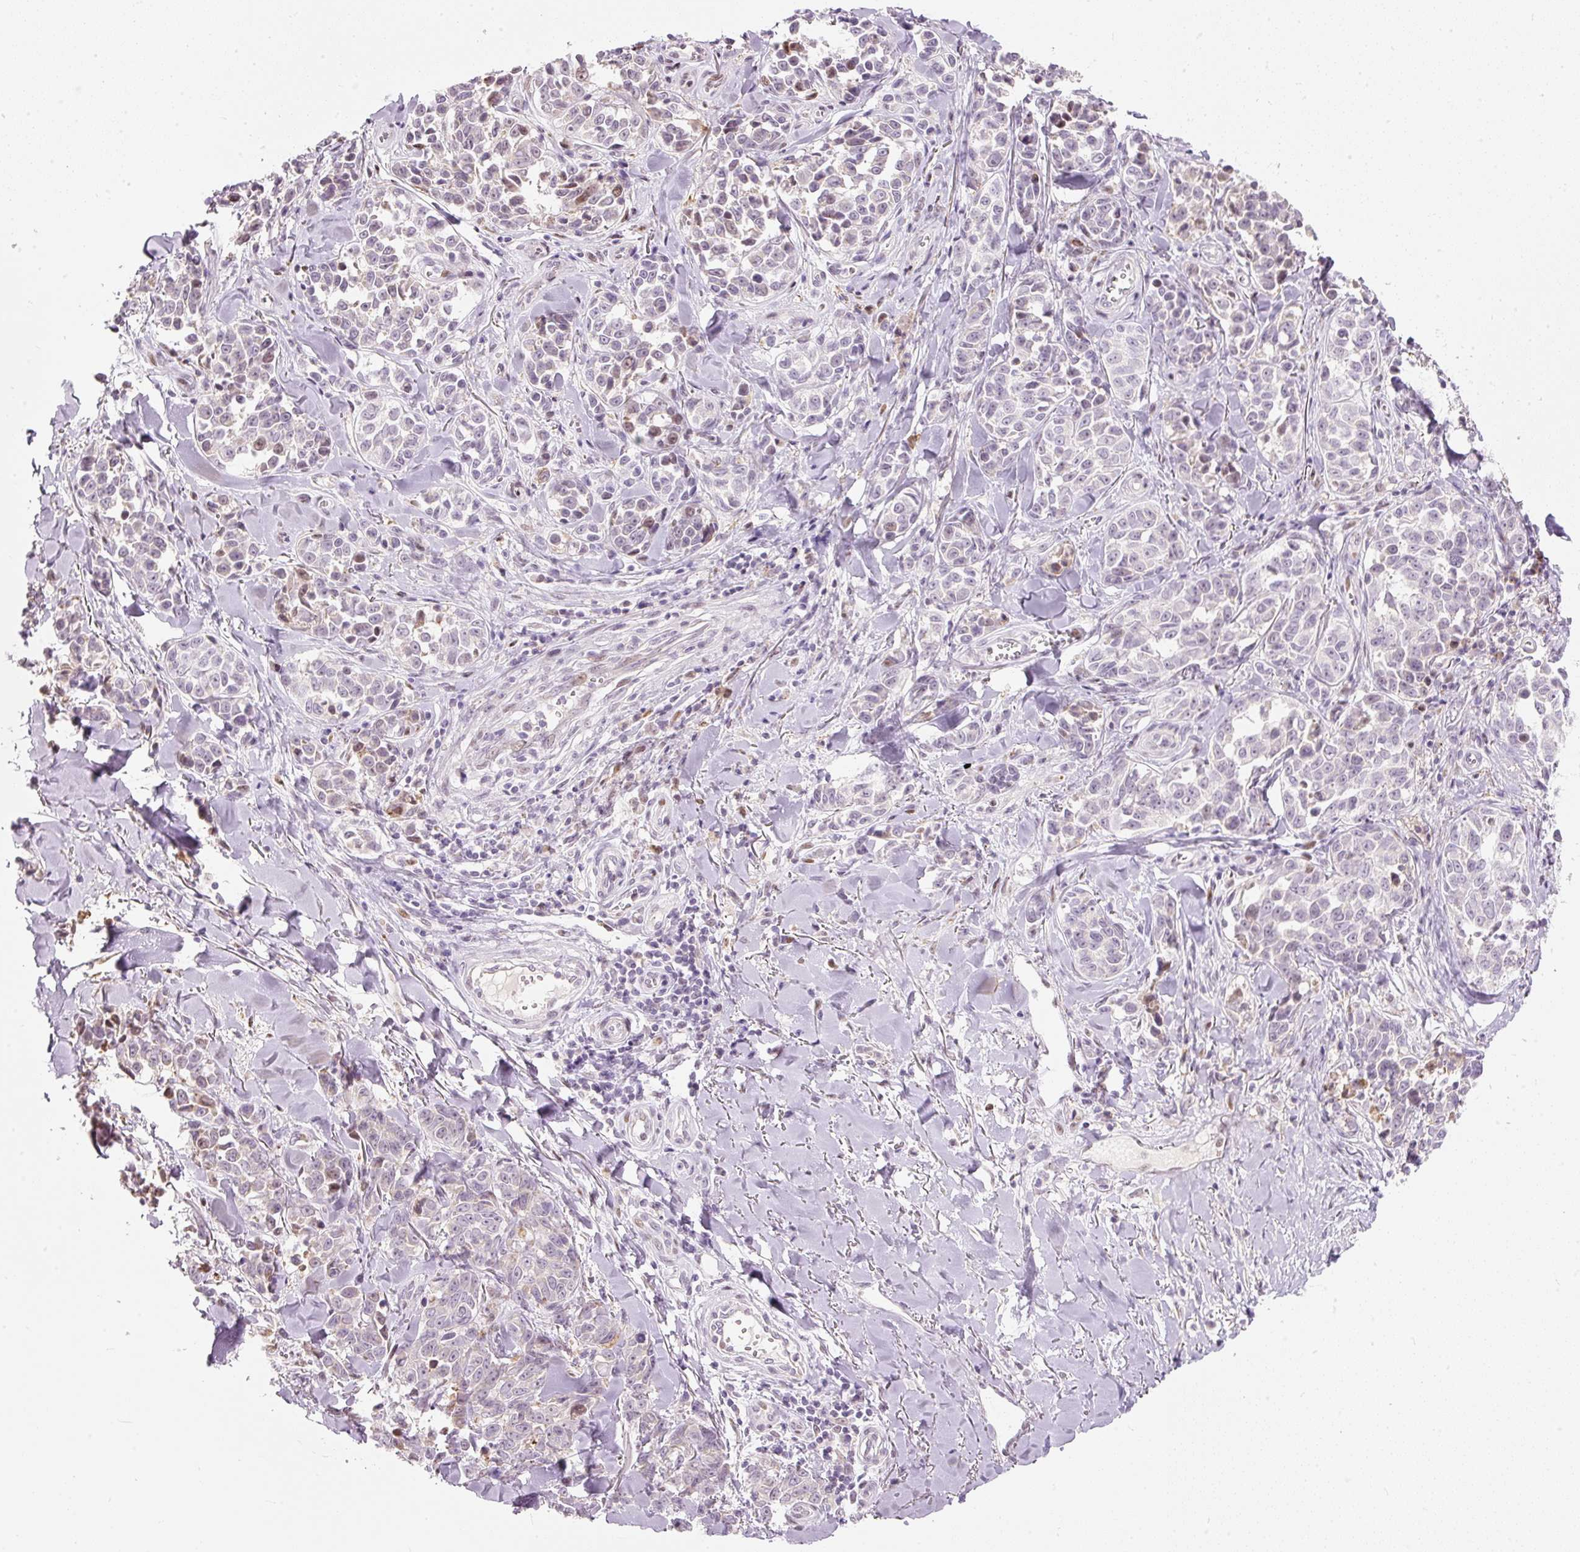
{"staining": {"intensity": "moderate", "quantity": "<25%", "location": "nuclear"}, "tissue": "melanoma", "cell_type": "Tumor cells", "image_type": "cancer", "snomed": [{"axis": "morphology", "description": "Malignant melanoma, NOS"}, {"axis": "topography", "description": "Skin"}], "caption": "Brown immunohistochemical staining in human malignant melanoma demonstrates moderate nuclear positivity in about <25% of tumor cells.", "gene": "RNF39", "patient": {"sex": "female", "age": 64}}